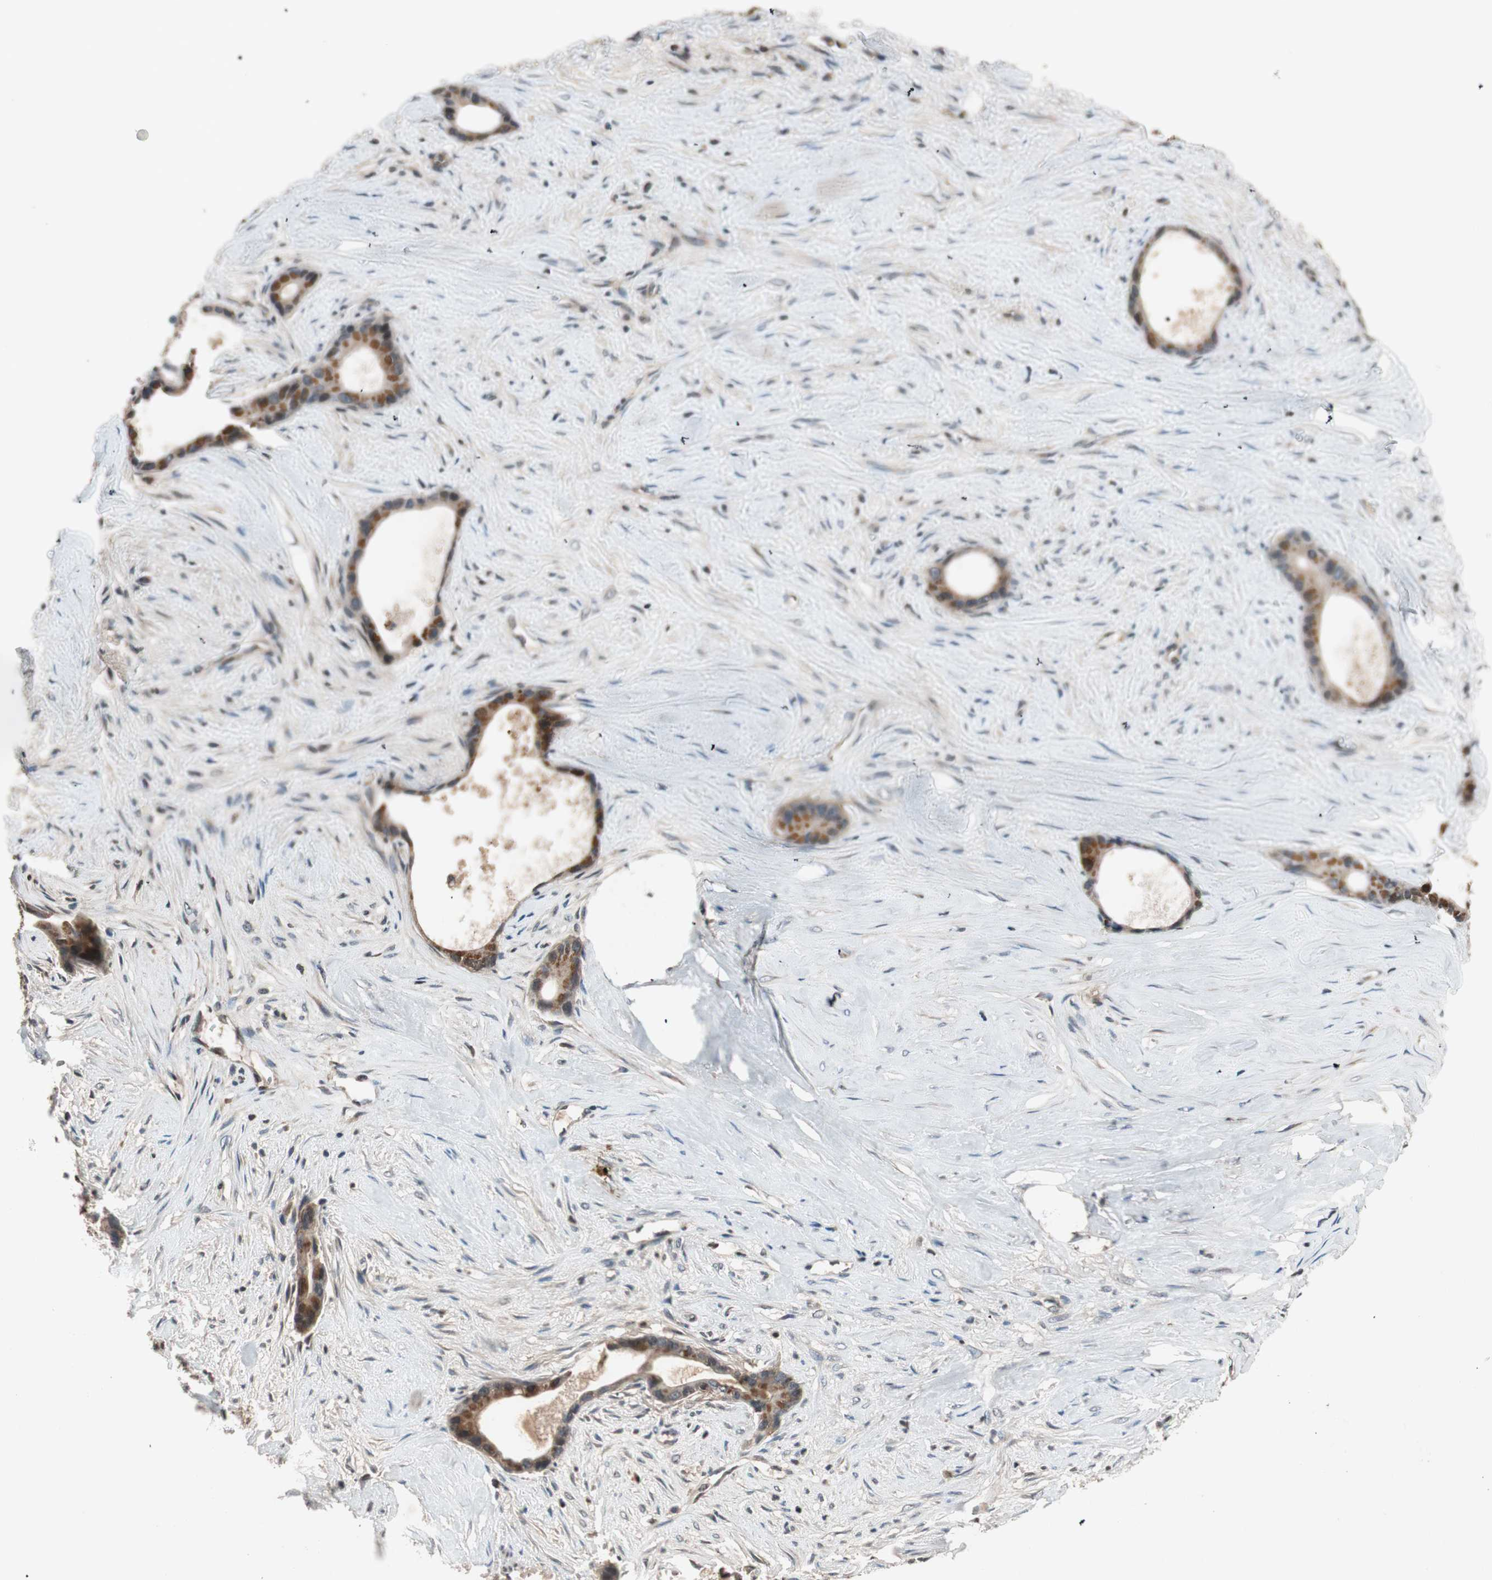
{"staining": {"intensity": "moderate", "quantity": ">75%", "location": "cytoplasmic/membranous"}, "tissue": "liver cancer", "cell_type": "Tumor cells", "image_type": "cancer", "snomed": [{"axis": "morphology", "description": "Cholangiocarcinoma"}, {"axis": "topography", "description": "Liver"}], "caption": "A histopathology image showing moderate cytoplasmic/membranous staining in about >75% of tumor cells in liver cancer (cholangiocarcinoma), as visualized by brown immunohistochemical staining.", "gene": "GCLM", "patient": {"sex": "female", "age": 55}}